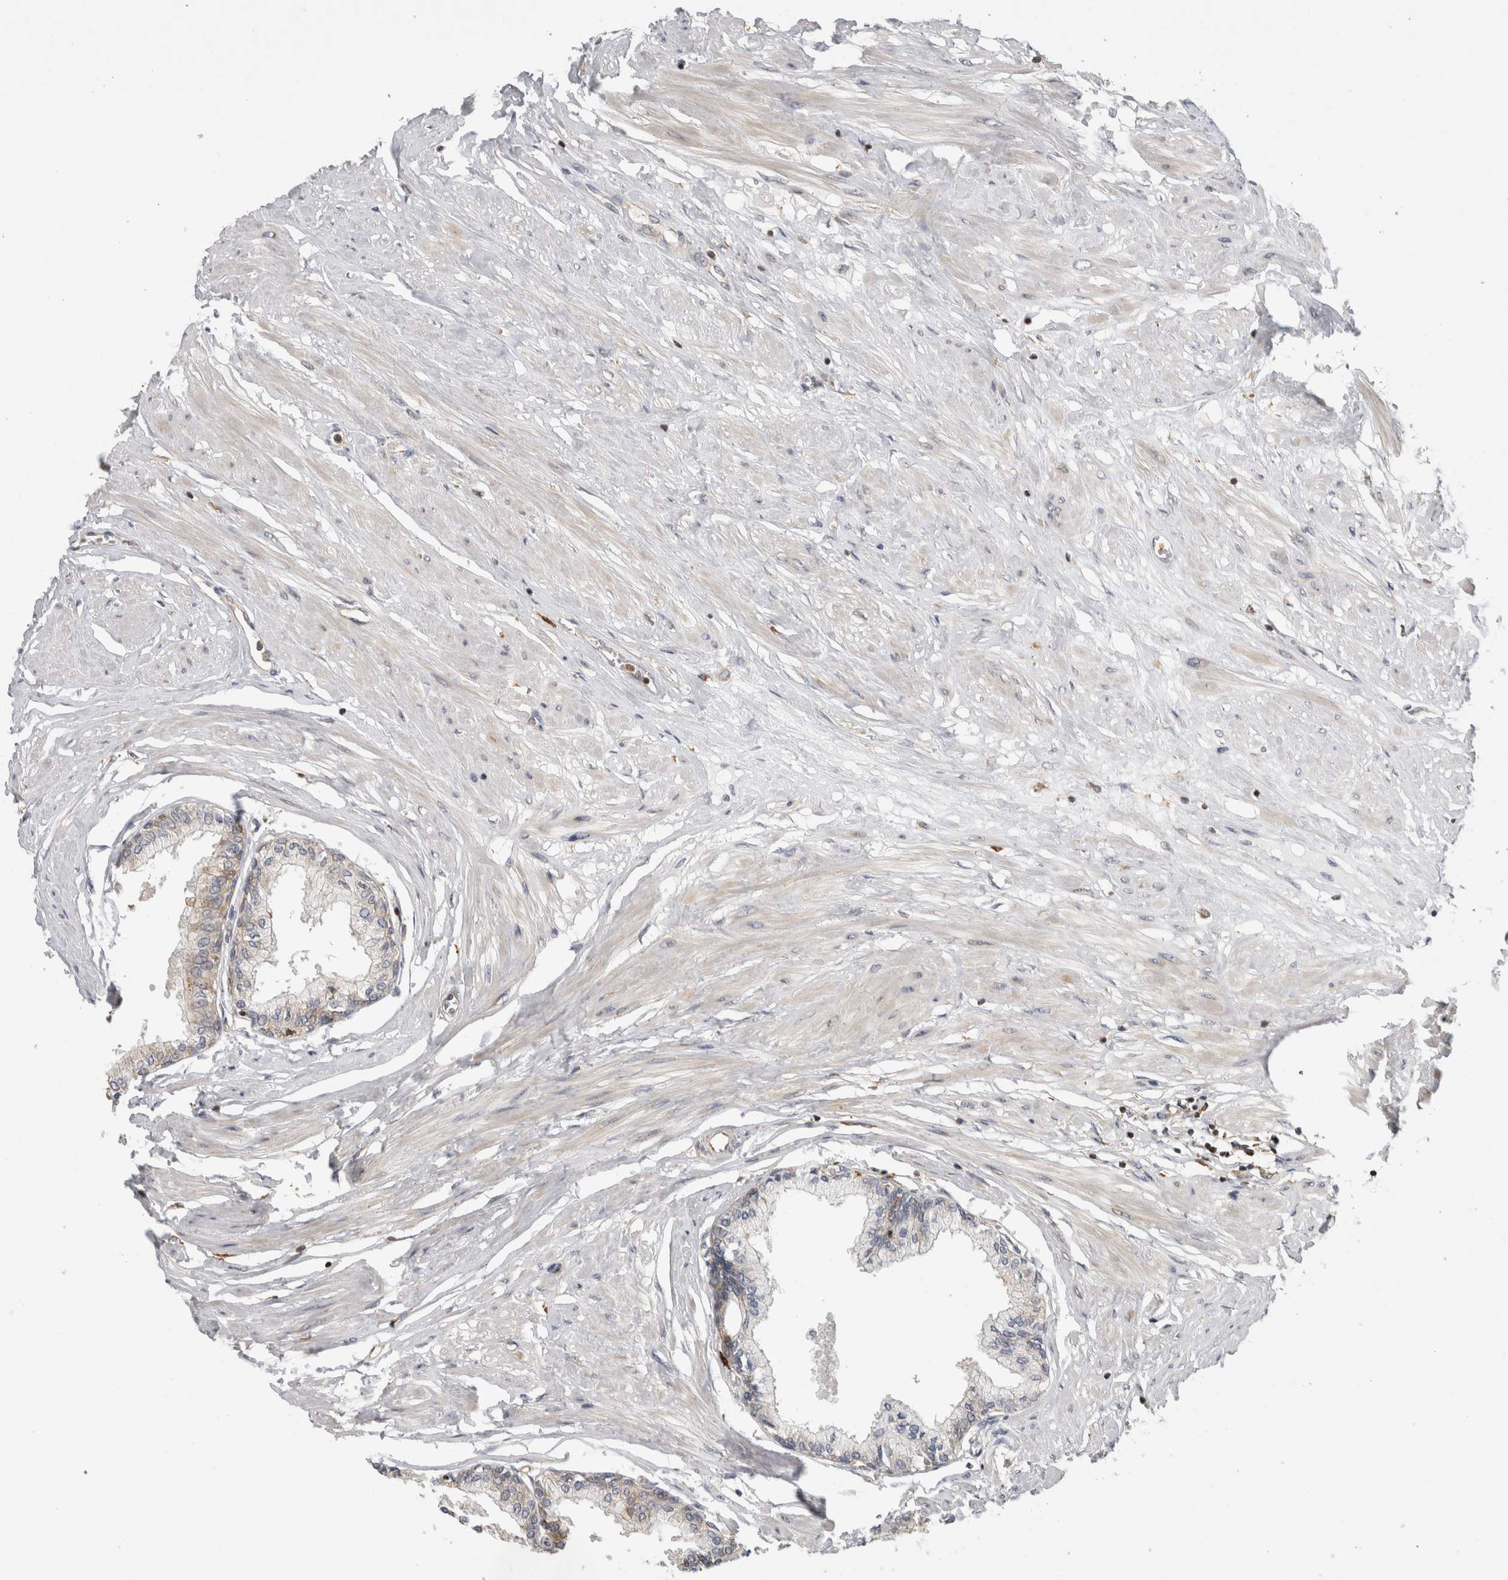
{"staining": {"intensity": "moderate", "quantity": ">75%", "location": "cytoplasmic/membranous"}, "tissue": "seminal vesicle", "cell_type": "Glandular cells", "image_type": "normal", "snomed": [{"axis": "morphology", "description": "Normal tissue, NOS"}, {"axis": "topography", "description": "Prostate"}, {"axis": "topography", "description": "Seminal veicle"}], "caption": "A medium amount of moderate cytoplasmic/membranous positivity is appreciated in approximately >75% of glandular cells in benign seminal vesicle.", "gene": "GRIK2", "patient": {"sex": "male", "age": 60}}